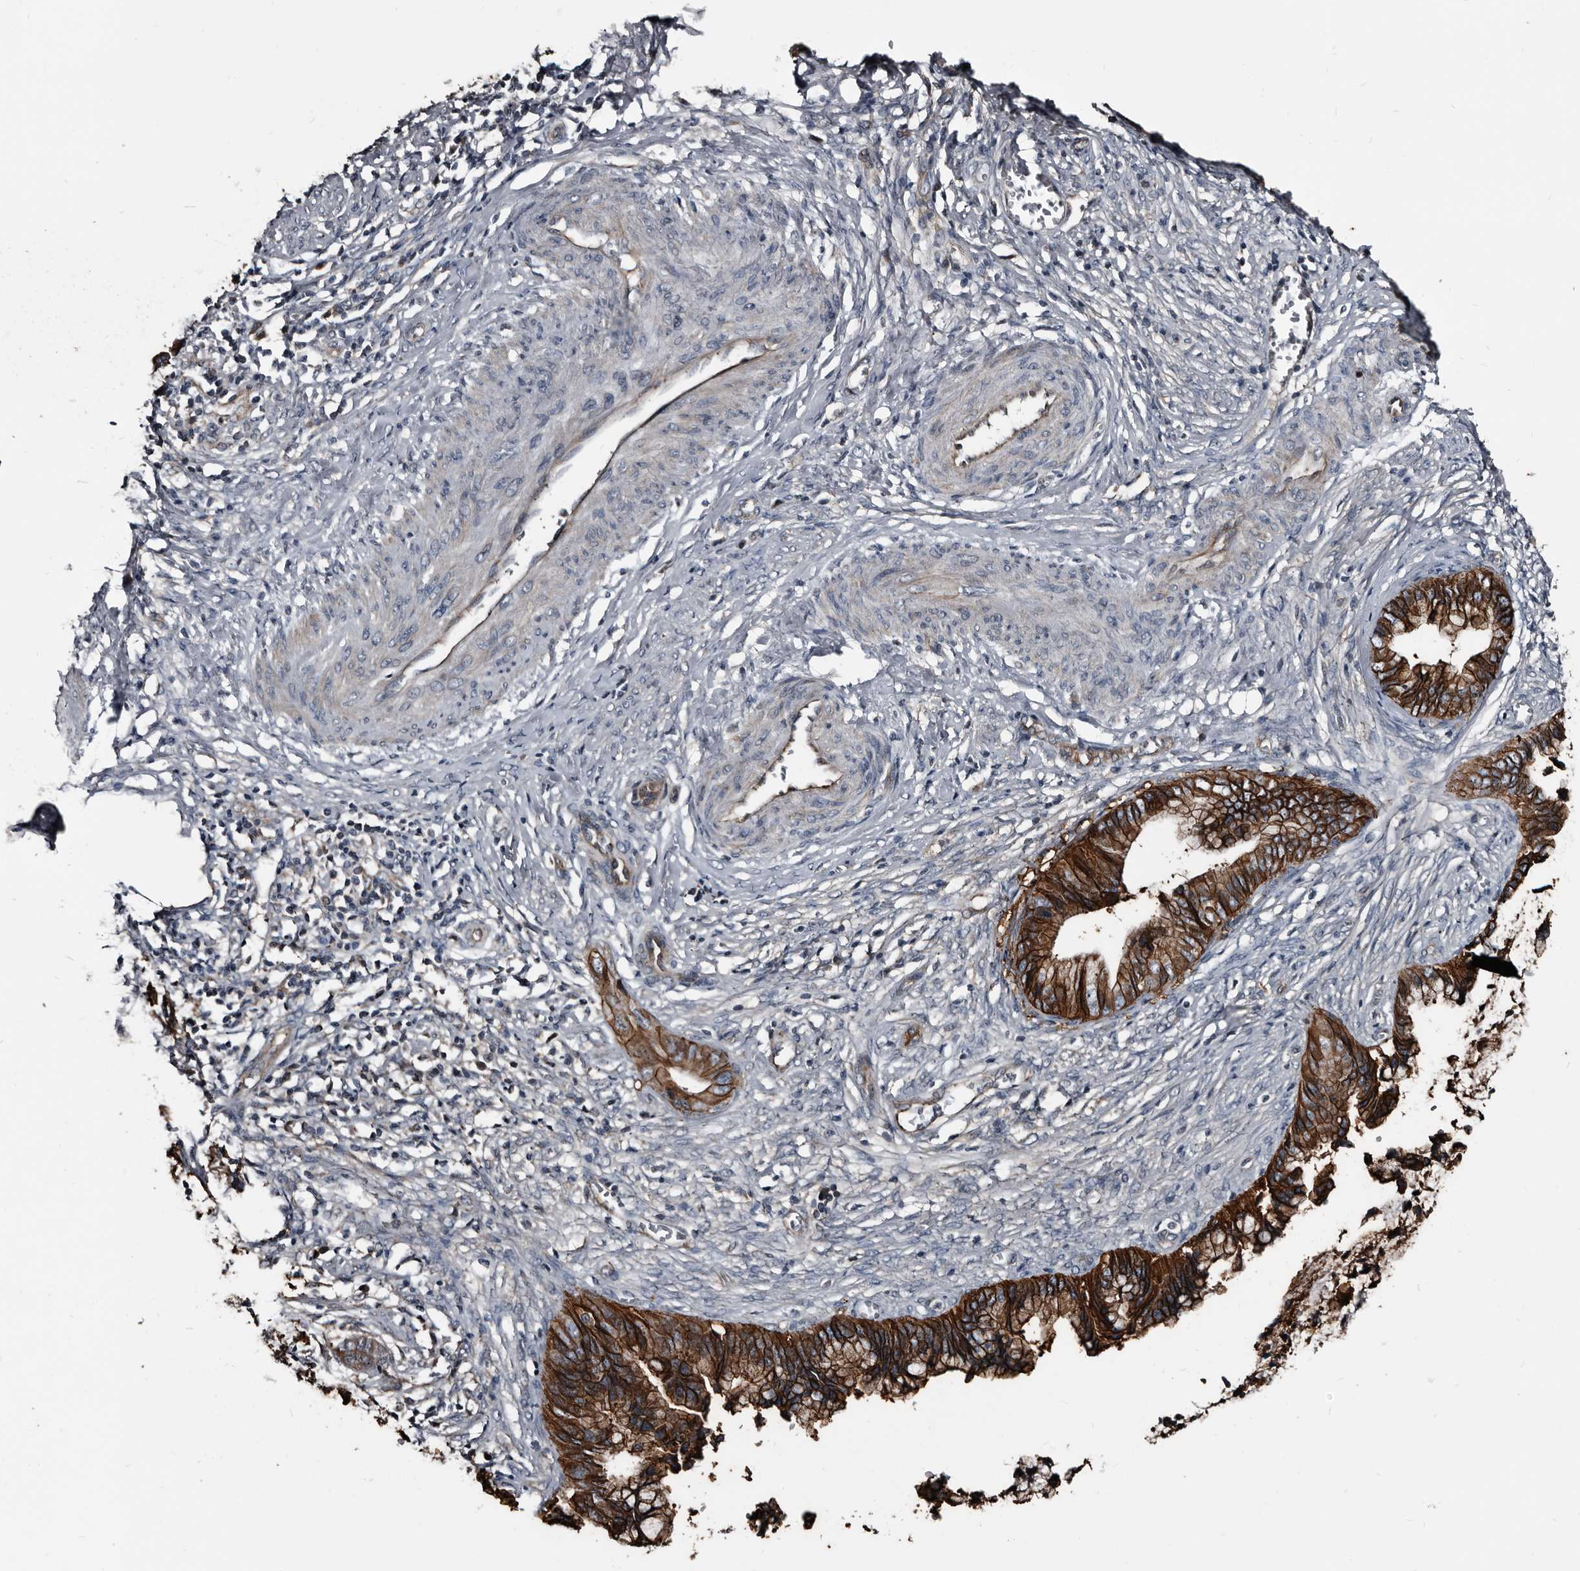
{"staining": {"intensity": "strong", "quantity": ">75%", "location": "cytoplasmic/membranous"}, "tissue": "cervical cancer", "cell_type": "Tumor cells", "image_type": "cancer", "snomed": [{"axis": "morphology", "description": "Adenocarcinoma, NOS"}, {"axis": "topography", "description": "Cervix"}], "caption": "Immunohistochemistry staining of cervical adenocarcinoma, which exhibits high levels of strong cytoplasmic/membranous staining in approximately >75% of tumor cells indicating strong cytoplasmic/membranous protein staining. The staining was performed using DAB (brown) for protein detection and nuclei were counterstained in hematoxylin (blue).", "gene": "DHPS", "patient": {"sex": "female", "age": 44}}